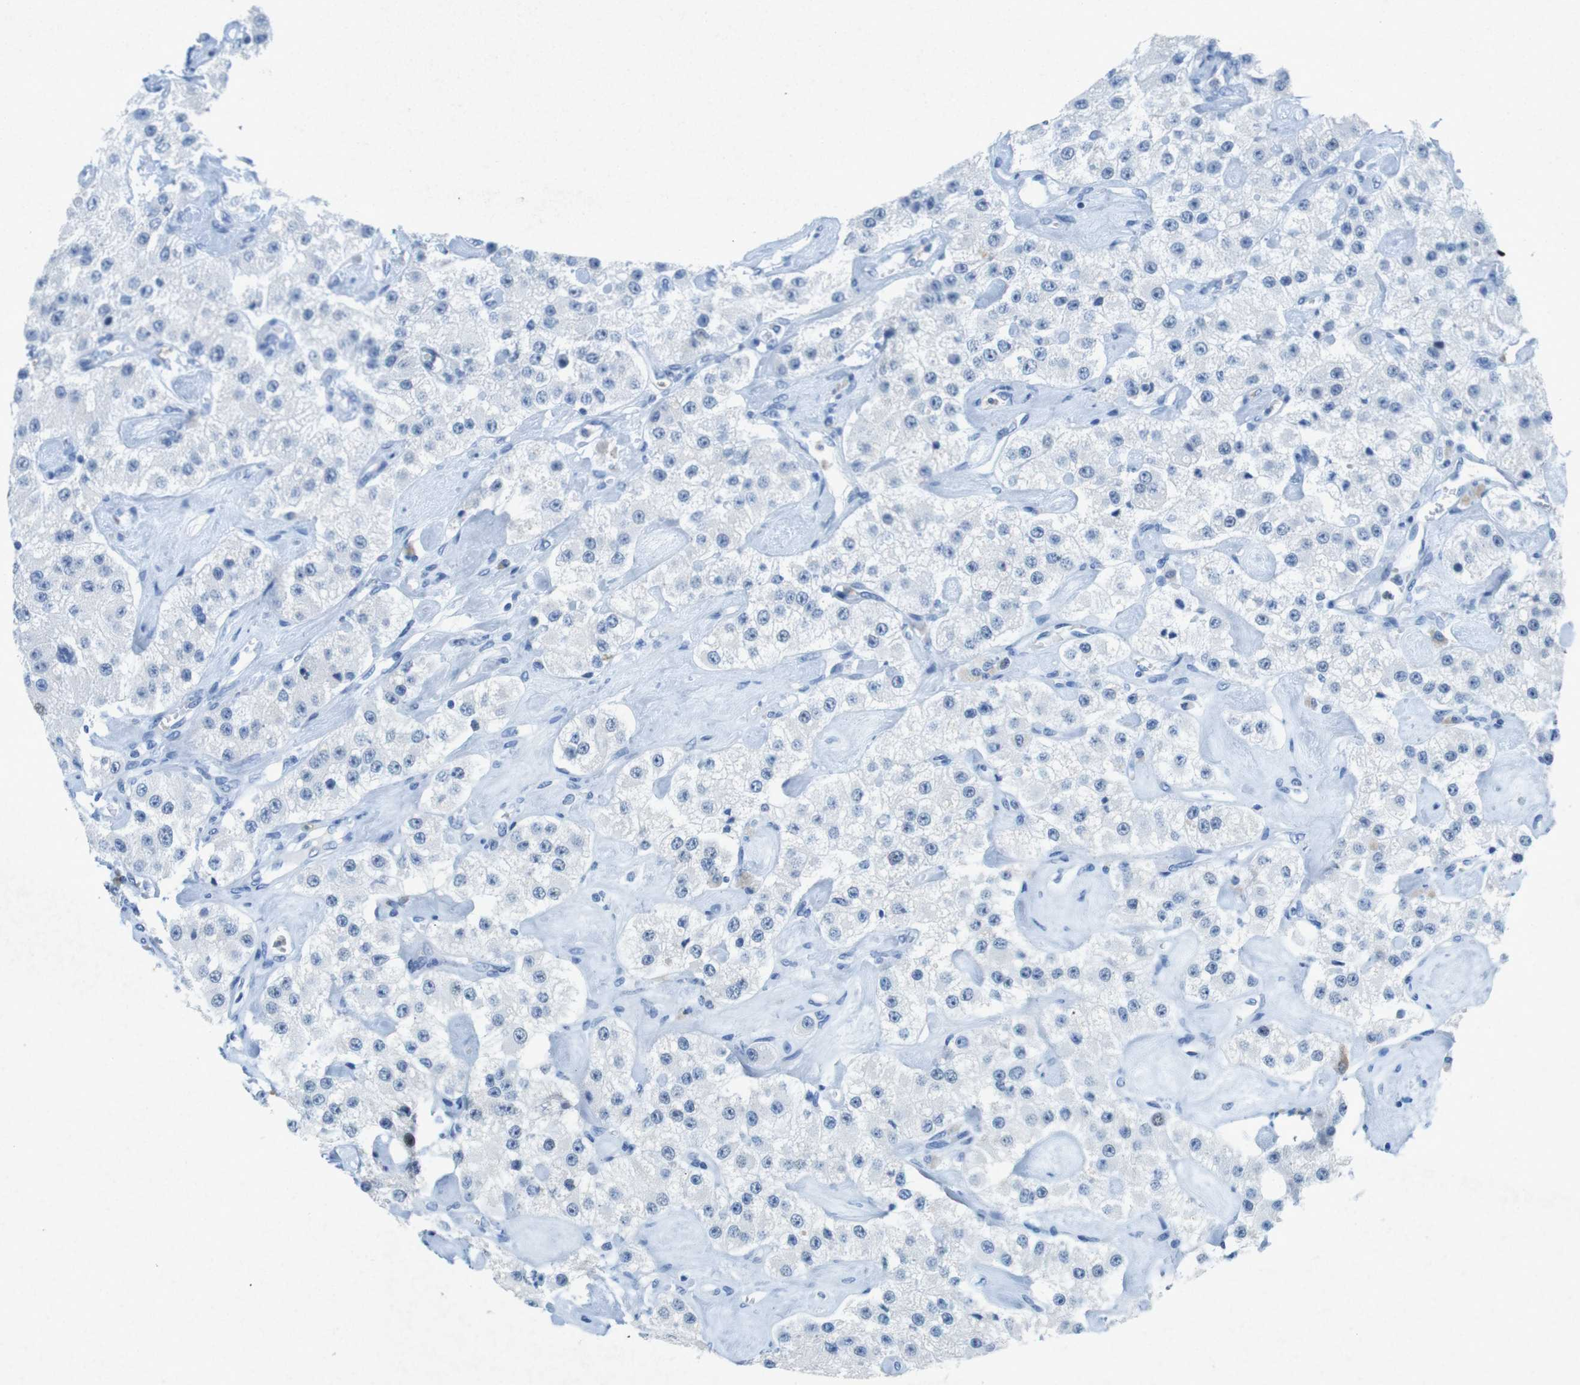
{"staining": {"intensity": "negative", "quantity": "none", "location": "none"}, "tissue": "carcinoid", "cell_type": "Tumor cells", "image_type": "cancer", "snomed": [{"axis": "morphology", "description": "Carcinoid, malignant, NOS"}, {"axis": "topography", "description": "Pancreas"}], "caption": "This is an immunohistochemistry (IHC) micrograph of carcinoid. There is no staining in tumor cells.", "gene": "CTAG1B", "patient": {"sex": "male", "age": 41}}